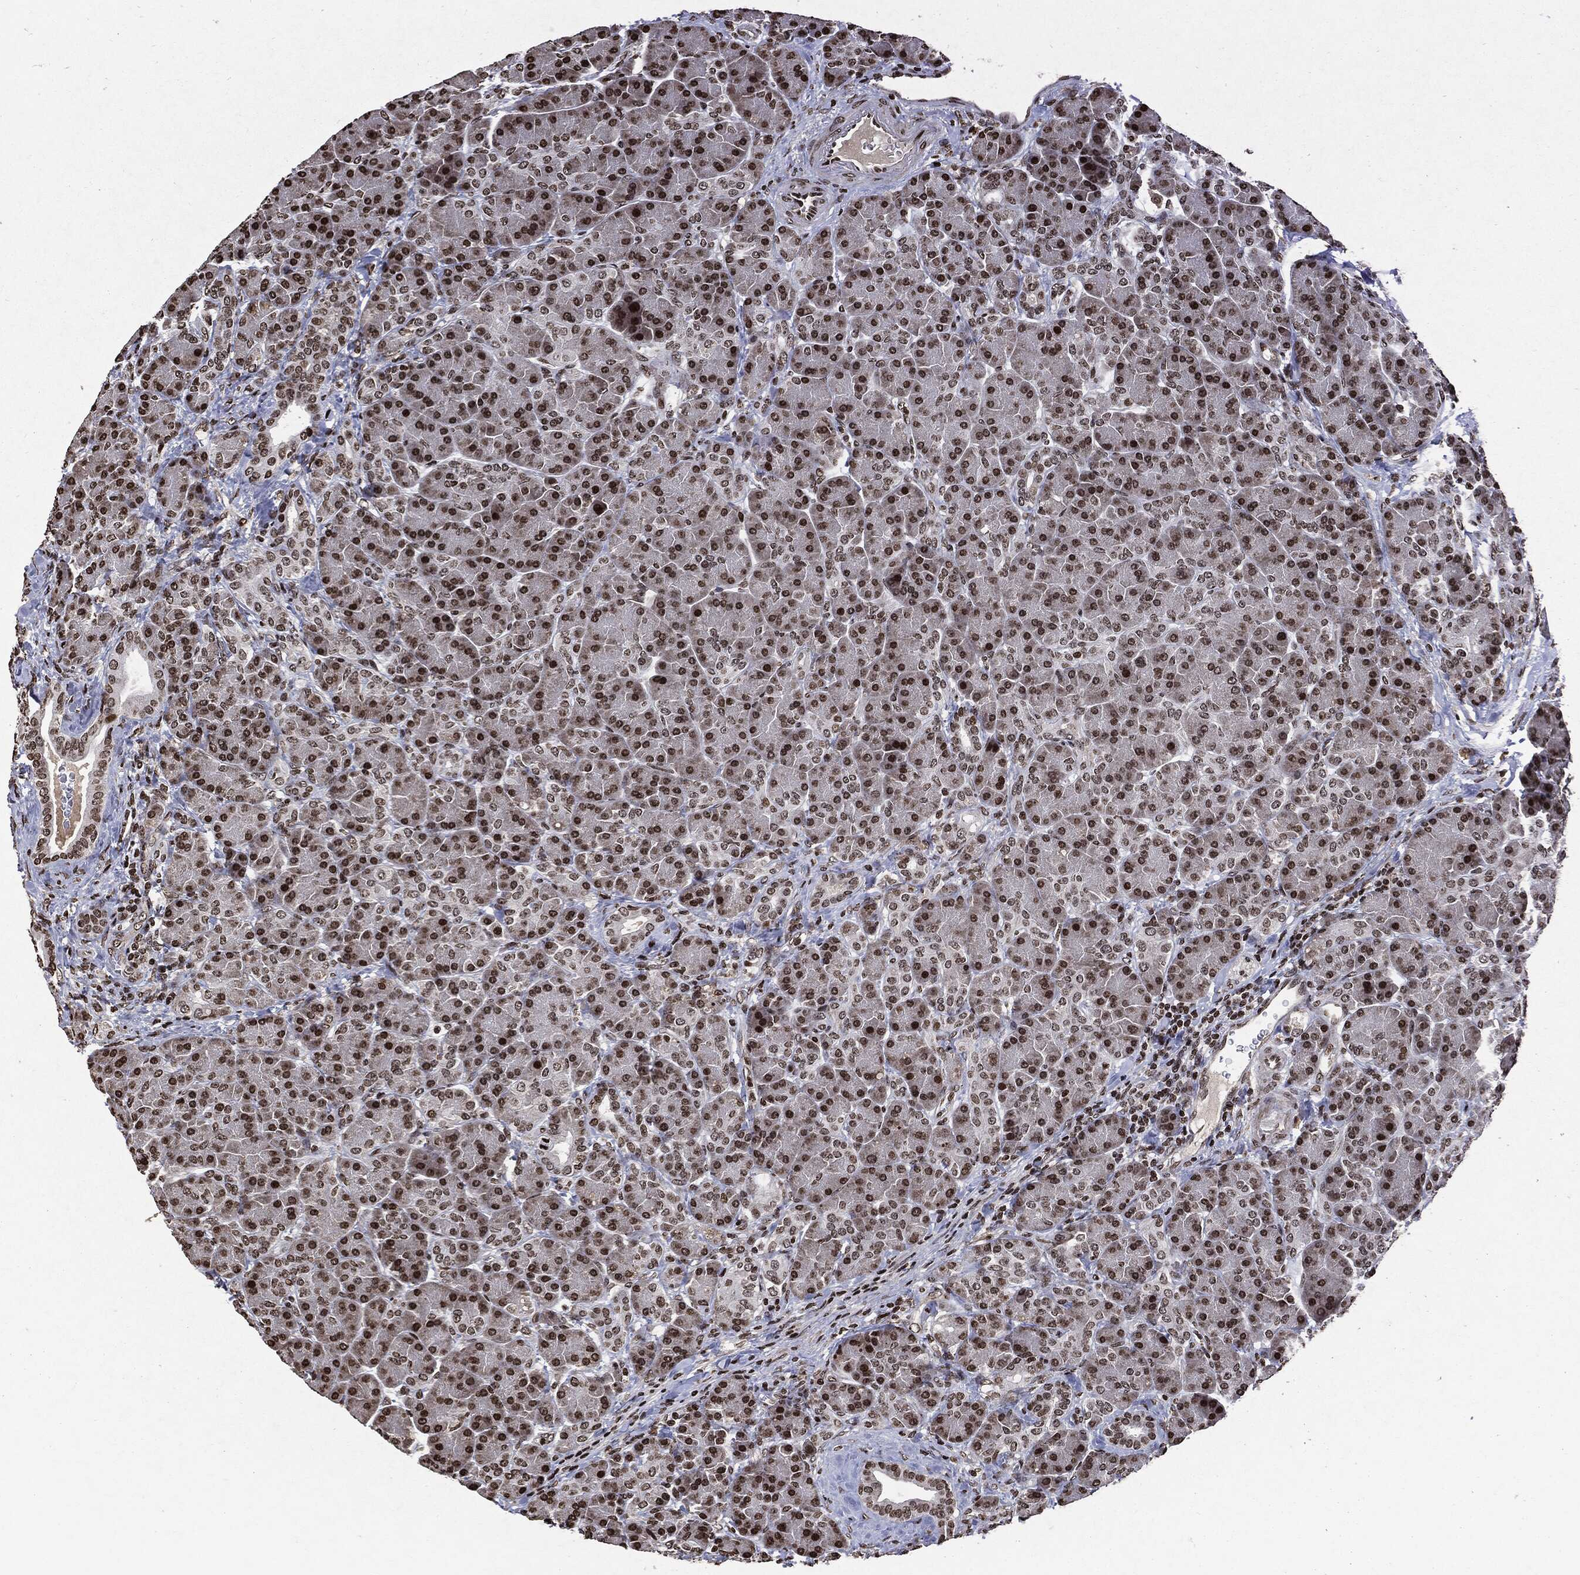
{"staining": {"intensity": "strong", "quantity": "25%-75%", "location": "nuclear"}, "tissue": "pancreas", "cell_type": "Exocrine glandular cells", "image_type": "normal", "snomed": [{"axis": "morphology", "description": "Normal tissue, NOS"}, {"axis": "topography", "description": "Pancreas"}], "caption": "This micrograph displays immunohistochemistry staining of unremarkable human pancreas, with high strong nuclear expression in approximately 25%-75% of exocrine glandular cells.", "gene": "JUN", "patient": {"sex": "female", "age": 63}}